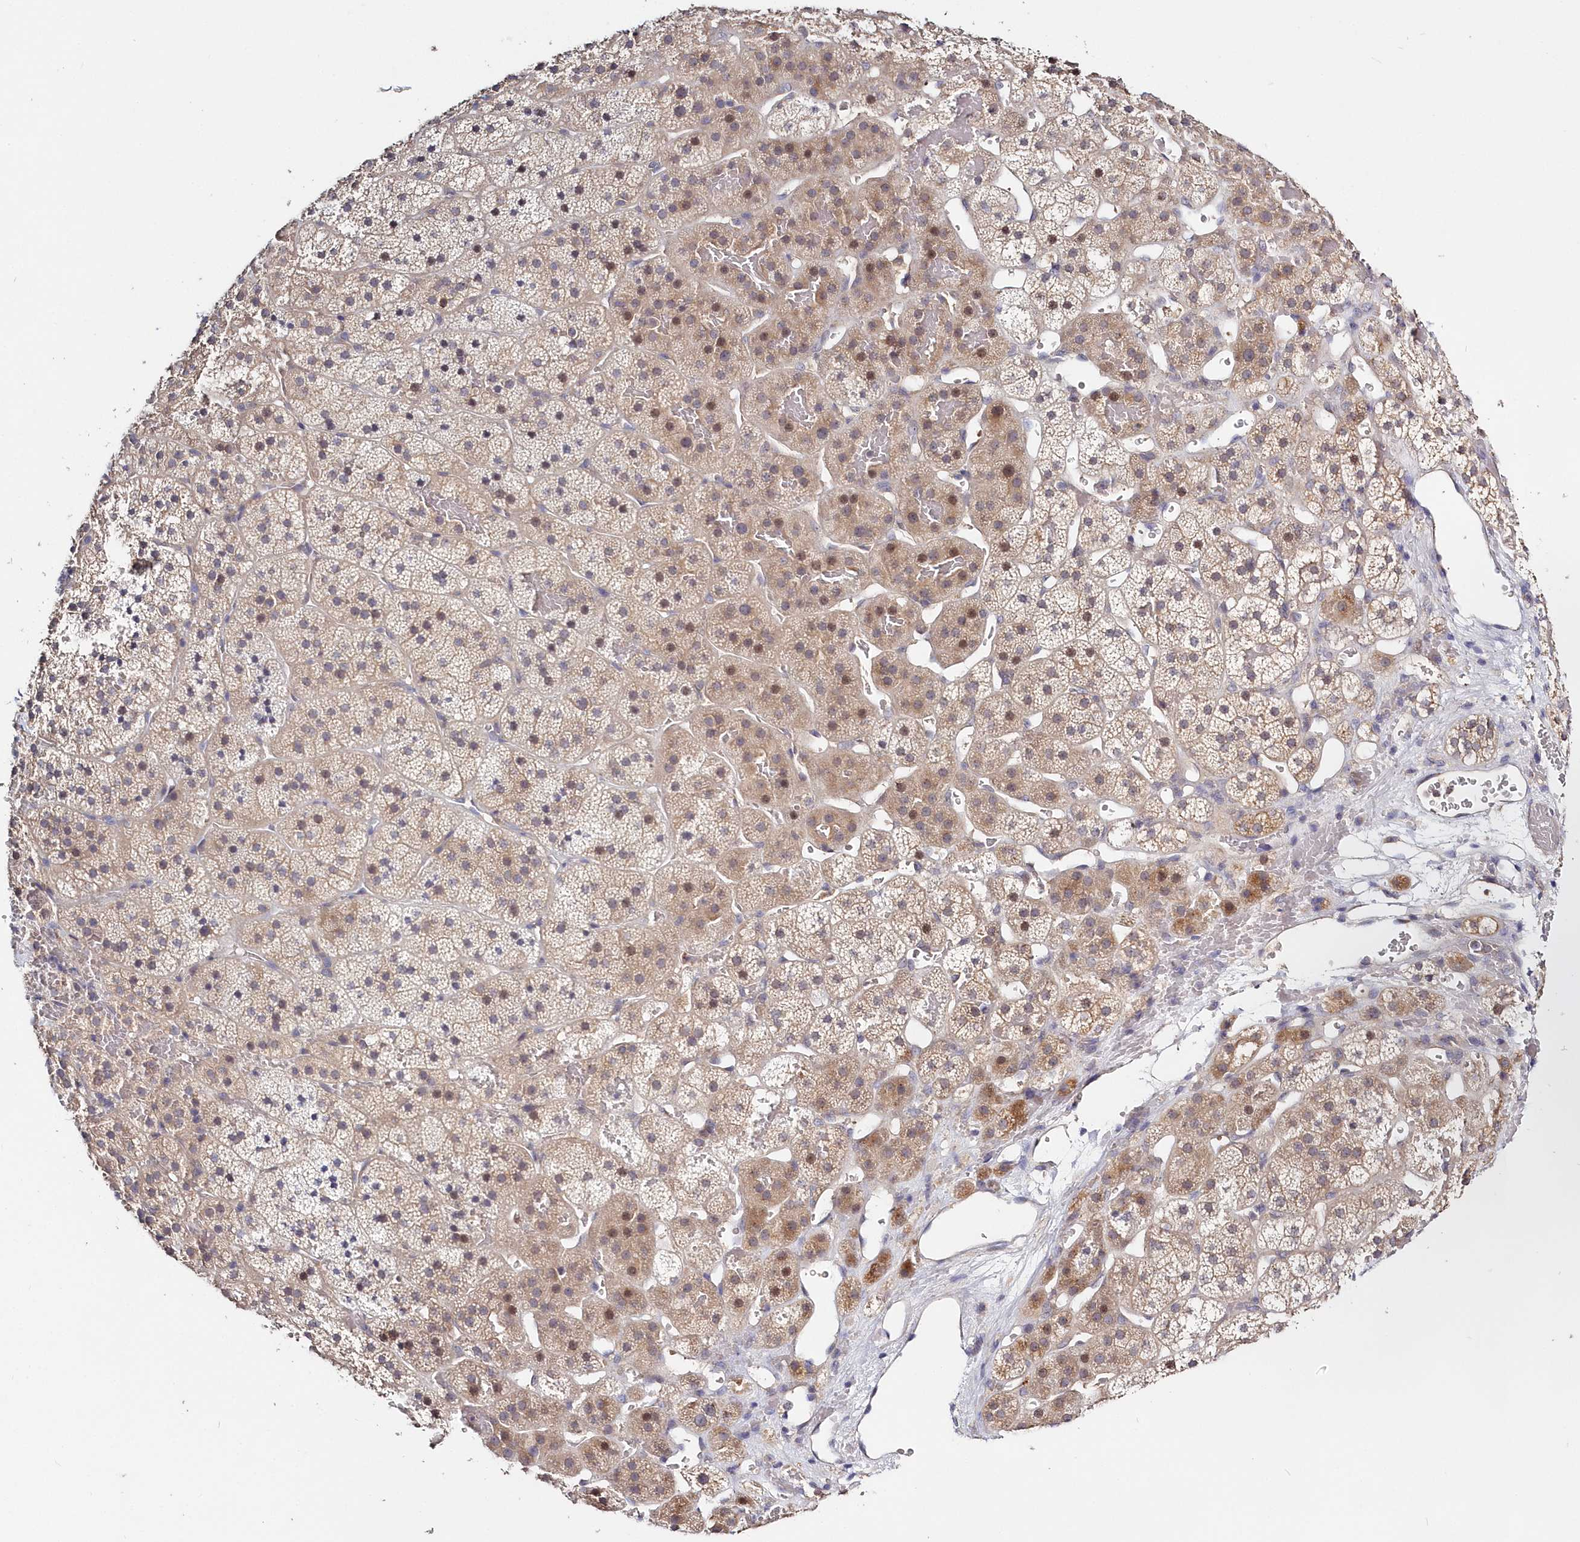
{"staining": {"intensity": "moderate", "quantity": "<25%", "location": "cytoplasmic/membranous,nuclear"}, "tissue": "adrenal gland", "cell_type": "Glandular cells", "image_type": "normal", "snomed": [{"axis": "morphology", "description": "Normal tissue, NOS"}, {"axis": "topography", "description": "Adrenal gland"}], "caption": "Protein expression analysis of normal adrenal gland exhibits moderate cytoplasmic/membranous,nuclear expression in approximately <25% of glandular cells. Immunohistochemistry (ihc) stains the protein of interest in brown and the nuclei are stained blue.", "gene": "KATNA1", "patient": {"sex": "female", "age": 44}}